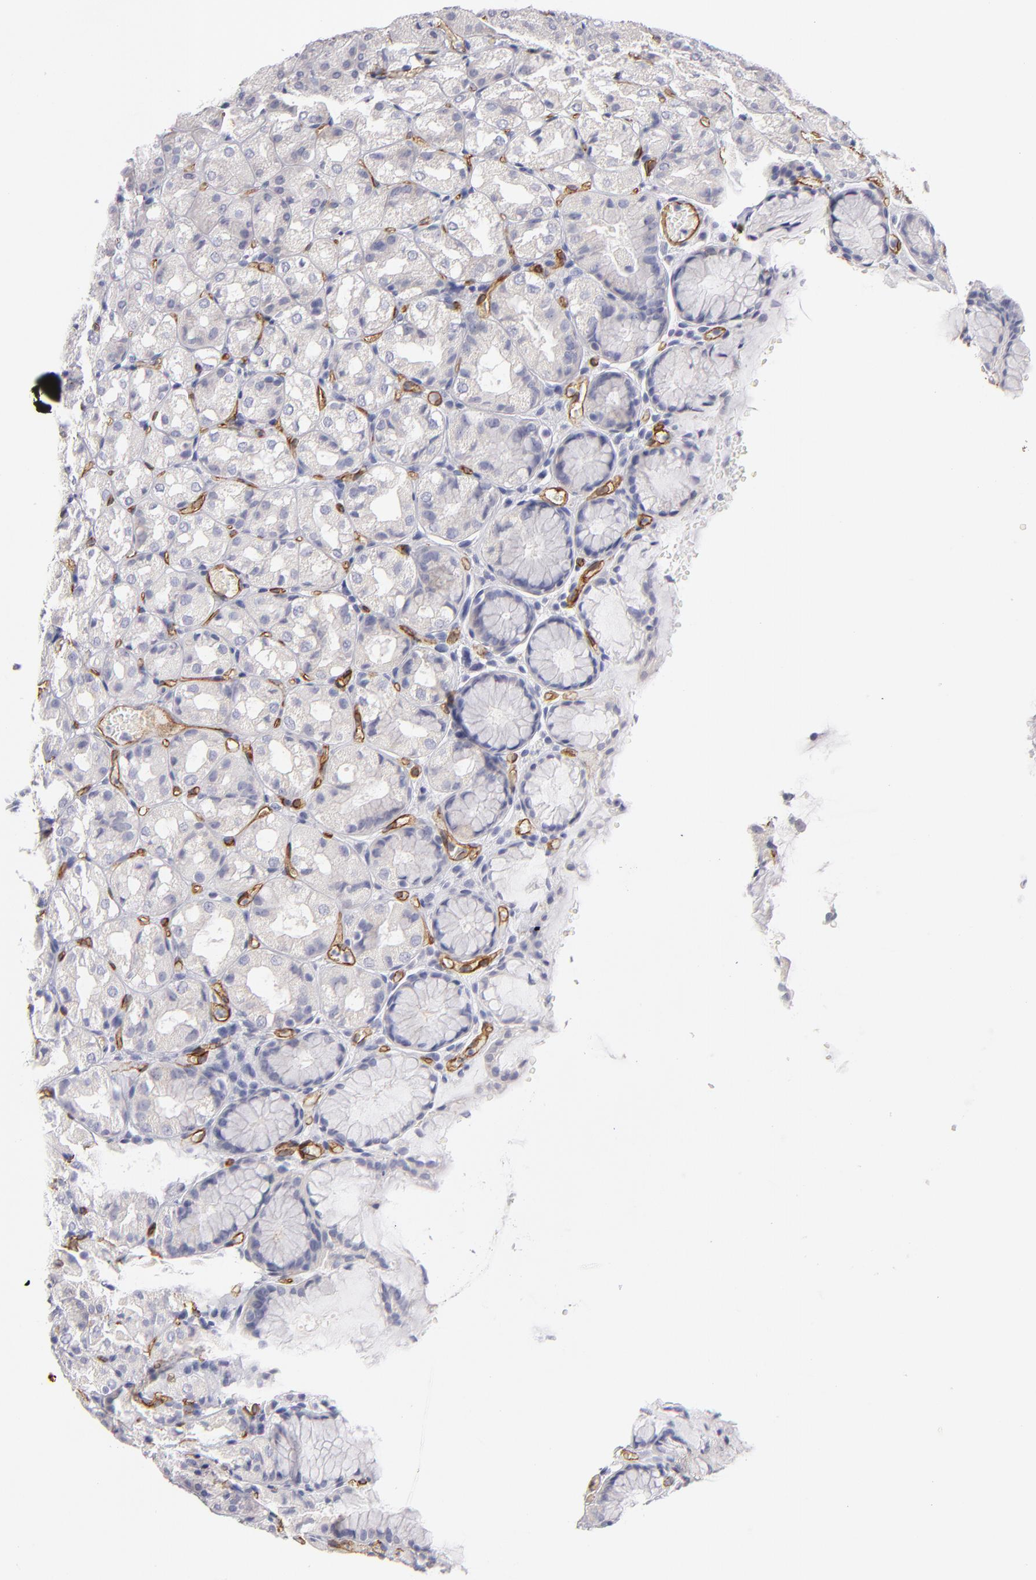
{"staining": {"intensity": "negative", "quantity": "none", "location": "none"}, "tissue": "stomach", "cell_type": "Glandular cells", "image_type": "normal", "snomed": [{"axis": "morphology", "description": "Normal tissue, NOS"}, {"axis": "topography", "description": "Stomach, upper"}], "caption": "An image of human stomach is negative for staining in glandular cells. (Brightfield microscopy of DAB (3,3'-diaminobenzidine) immunohistochemistry at high magnification).", "gene": "PLVAP", "patient": {"sex": "female", "age": 81}}